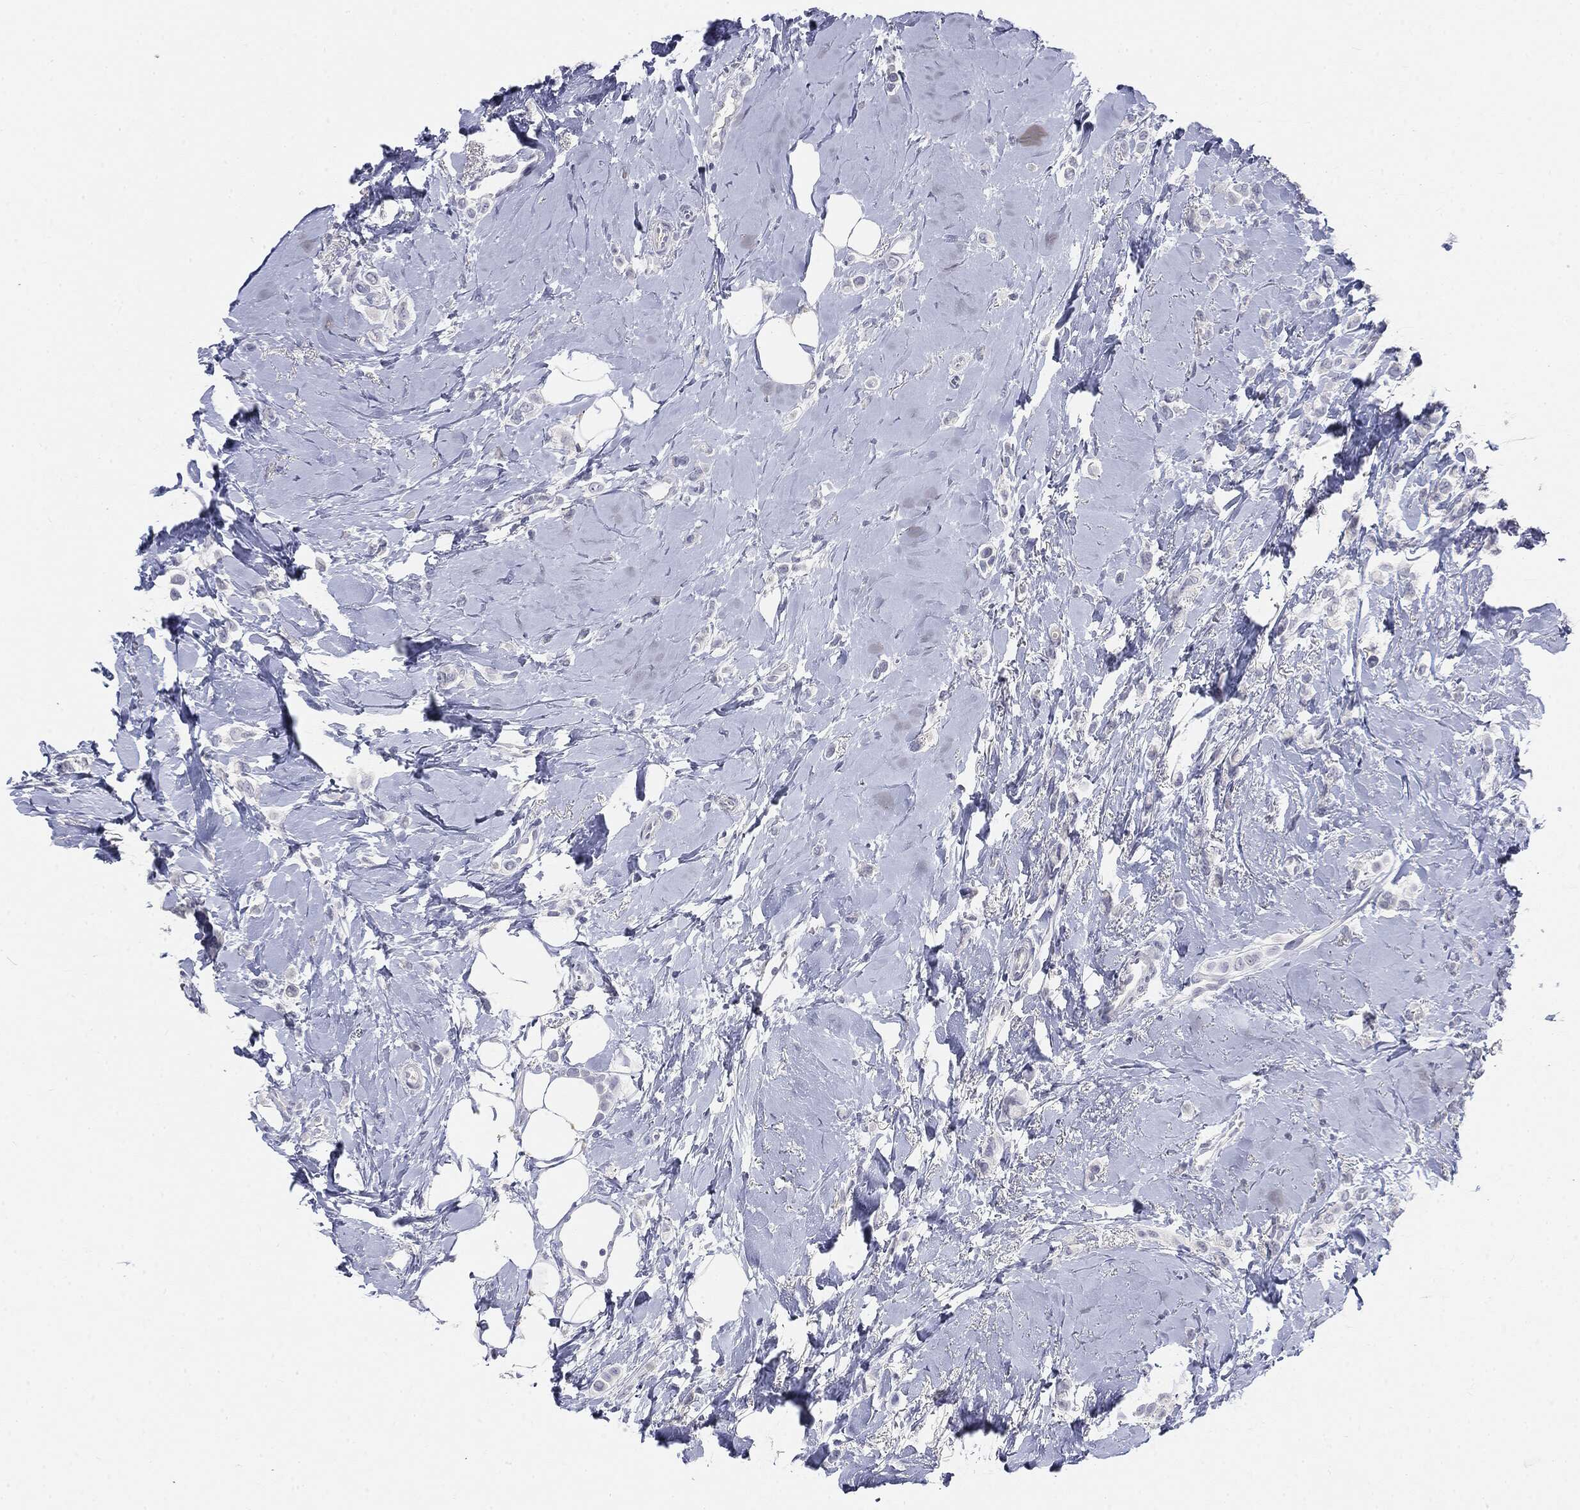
{"staining": {"intensity": "negative", "quantity": "none", "location": "none"}, "tissue": "breast cancer", "cell_type": "Tumor cells", "image_type": "cancer", "snomed": [{"axis": "morphology", "description": "Lobular carcinoma"}, {"axis": "topography", "description": "Breast"}], "caption": "Tumor cells show no significant protein expression in breast cancer.", "gene": "CGB1", "patient": {"sex": "female", "age": 66}}